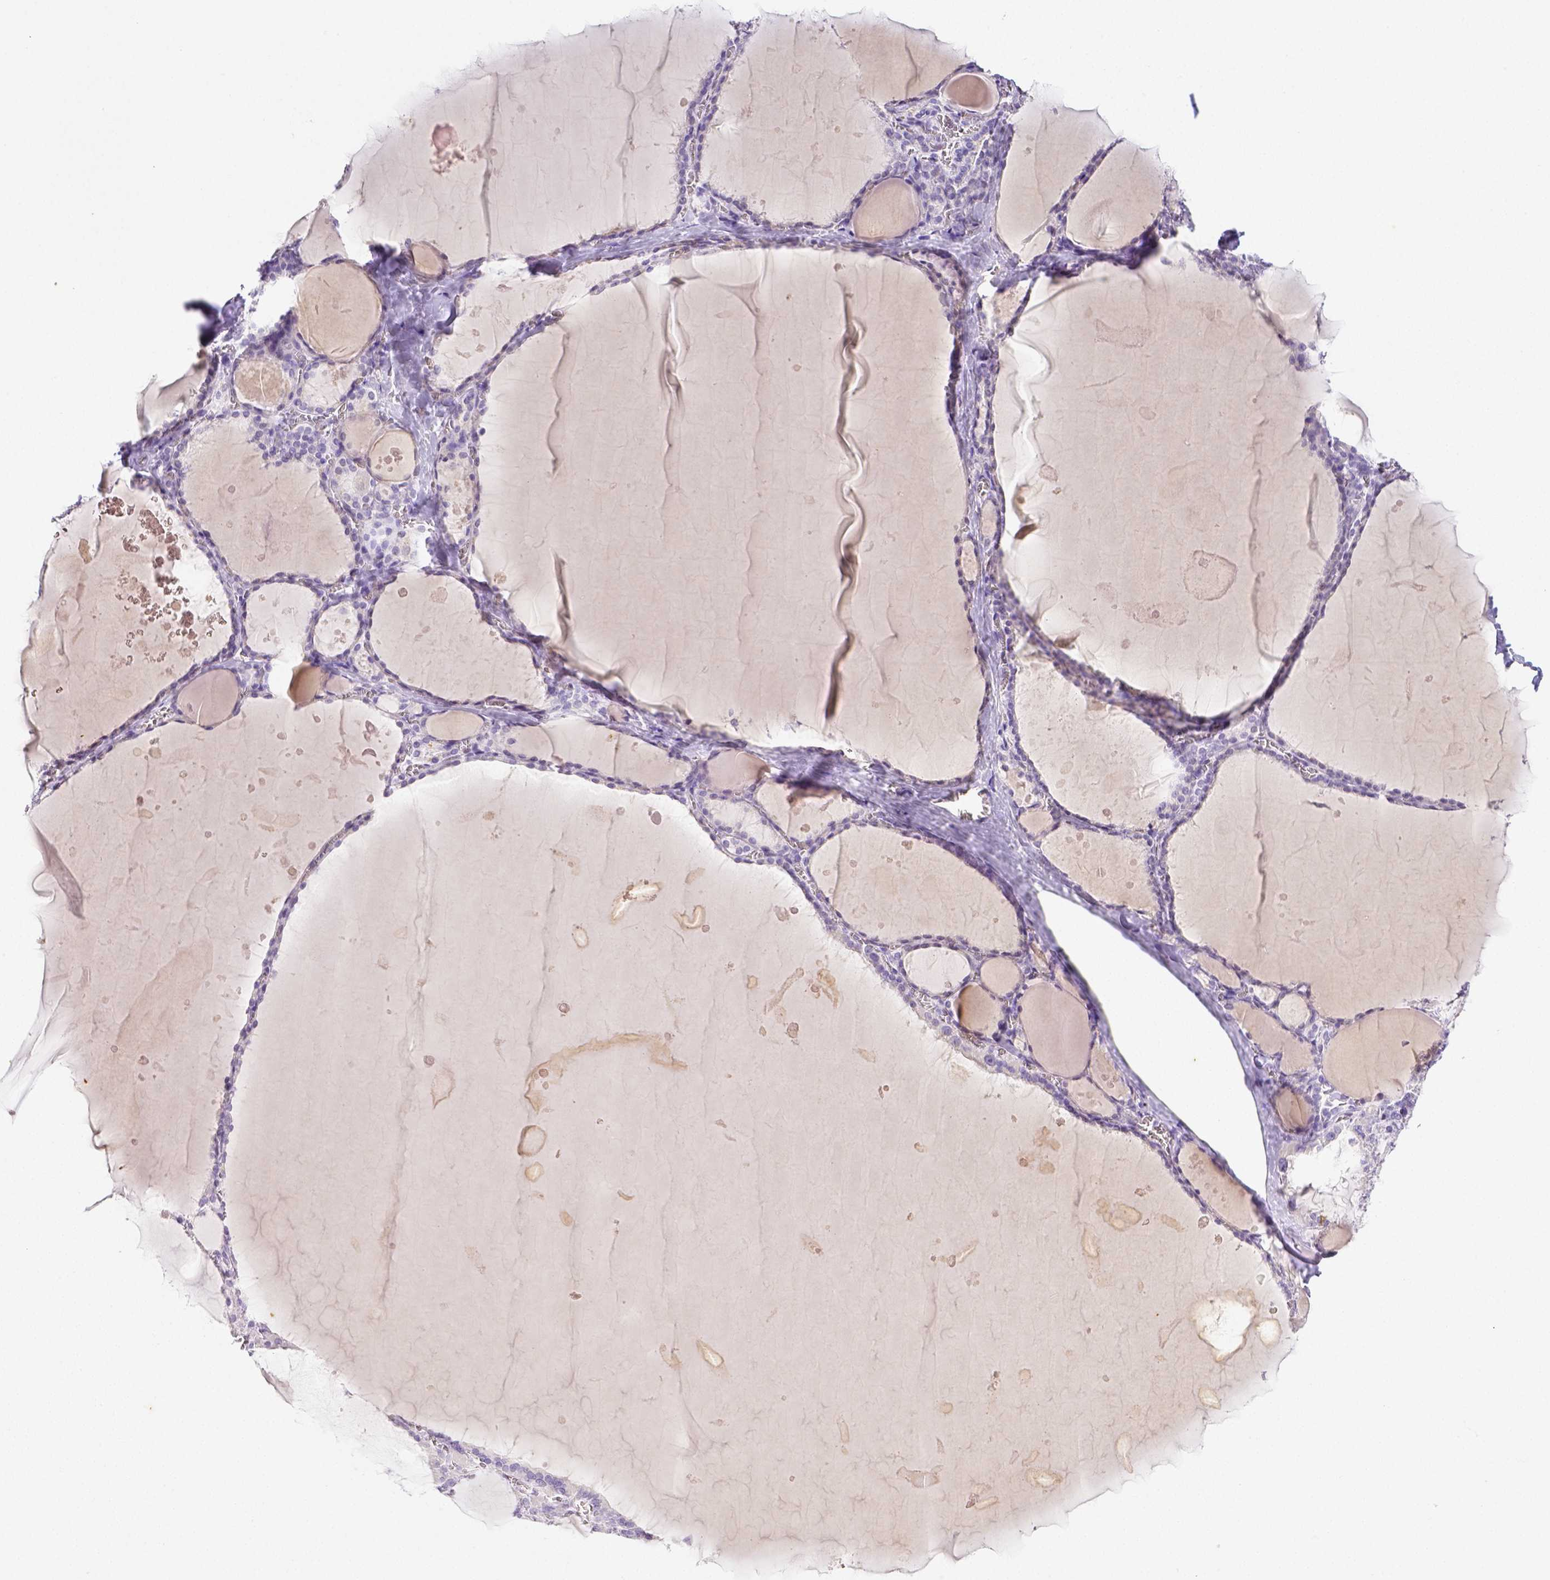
{"staining": {"intensity": "negative", "quantity": "none", "location": "none"}, "tissue": "thyroid gland", "cell_type": "Glandular cells", "image_type": "normal", "snomed": [{"axis": "morphology", "description": "Normal tissue, NOS"}, {"axis": "topography", "description": "Thyroid gland"}], "caption": "Micrograph shows no protein expression in glandular cells of benign thyroid gland. The staining is performed using DAB brown chromogen with nuclei counter-stained in using hematoxylin.", "gene": "ARHGAP36", "patient": {"sex": "male", "age": 56}}